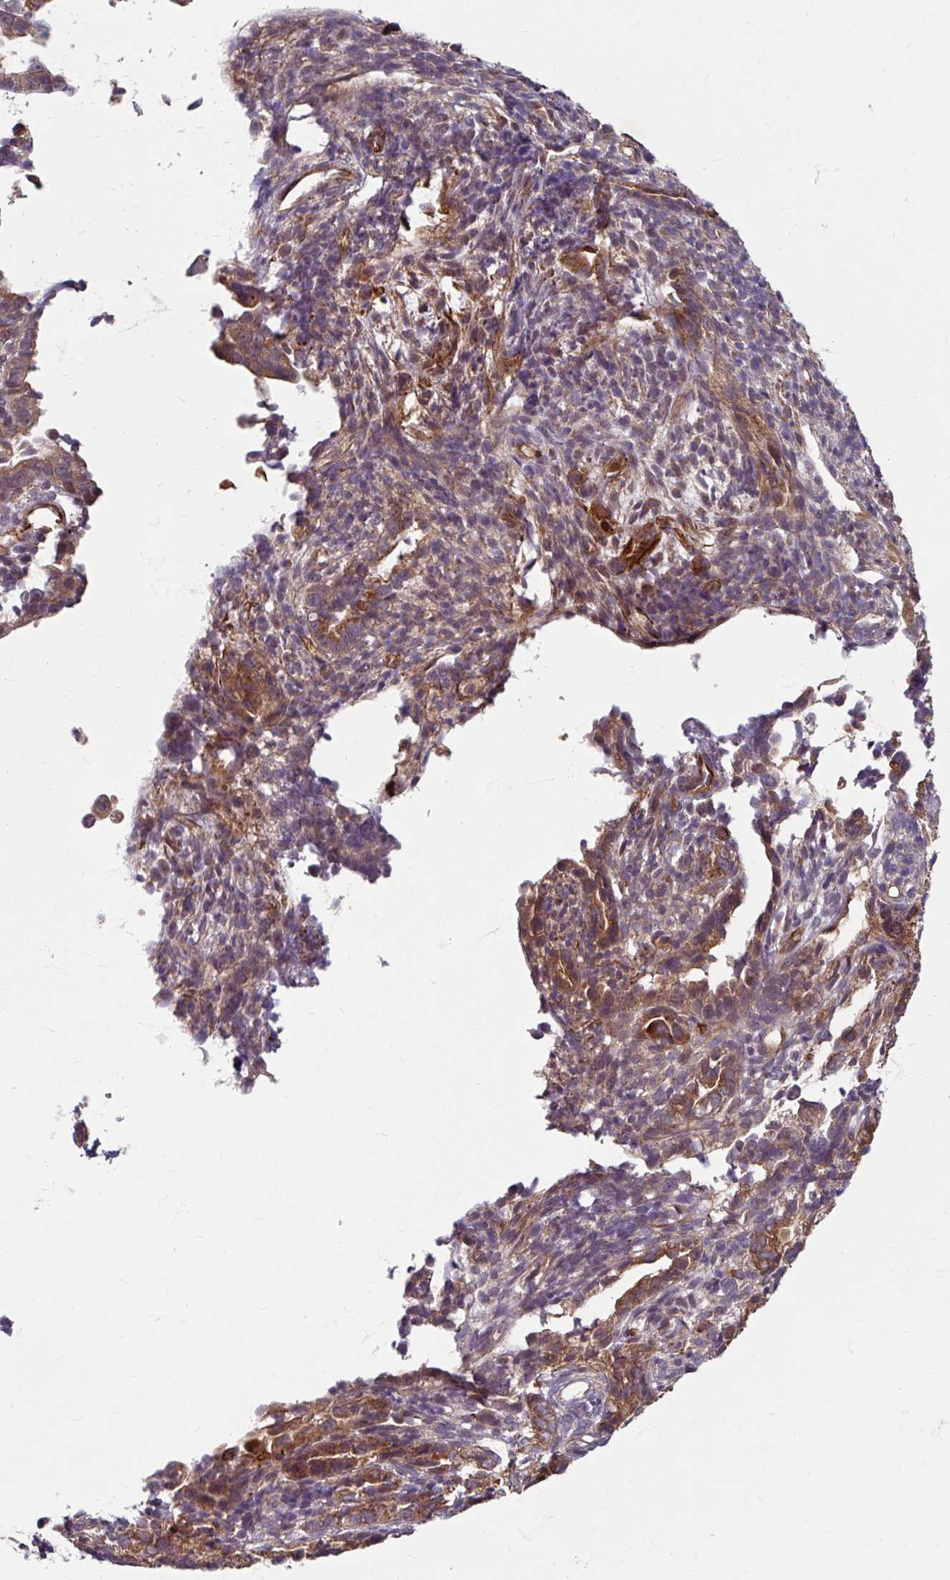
{"staining": {"intensity": "moderate", "quantity": ">75%", "location": "cytoplasmic/membranous,nuclear"}, "tissue": "endometrial cancer", "cell_type": "Tumor cells", "image_type": "cancer", "snomed": [{"axis": "morphology", "description": "Adenocarcinoma, NOS"}, {"axis": "topography", "description": "Endometrium"}], "caption": "Brown immunohistochemical staining in adenocarcinoma (endometrial) reveals moderate cytoplasmic/membranous and nuclear expression in about >75% of tumor cells. Immunohistochemistry stains the protein of interest in brown and the nuclei are stained blue.", "gene": "DAAM2", "patient": {"sex": "female", "age": 57}}